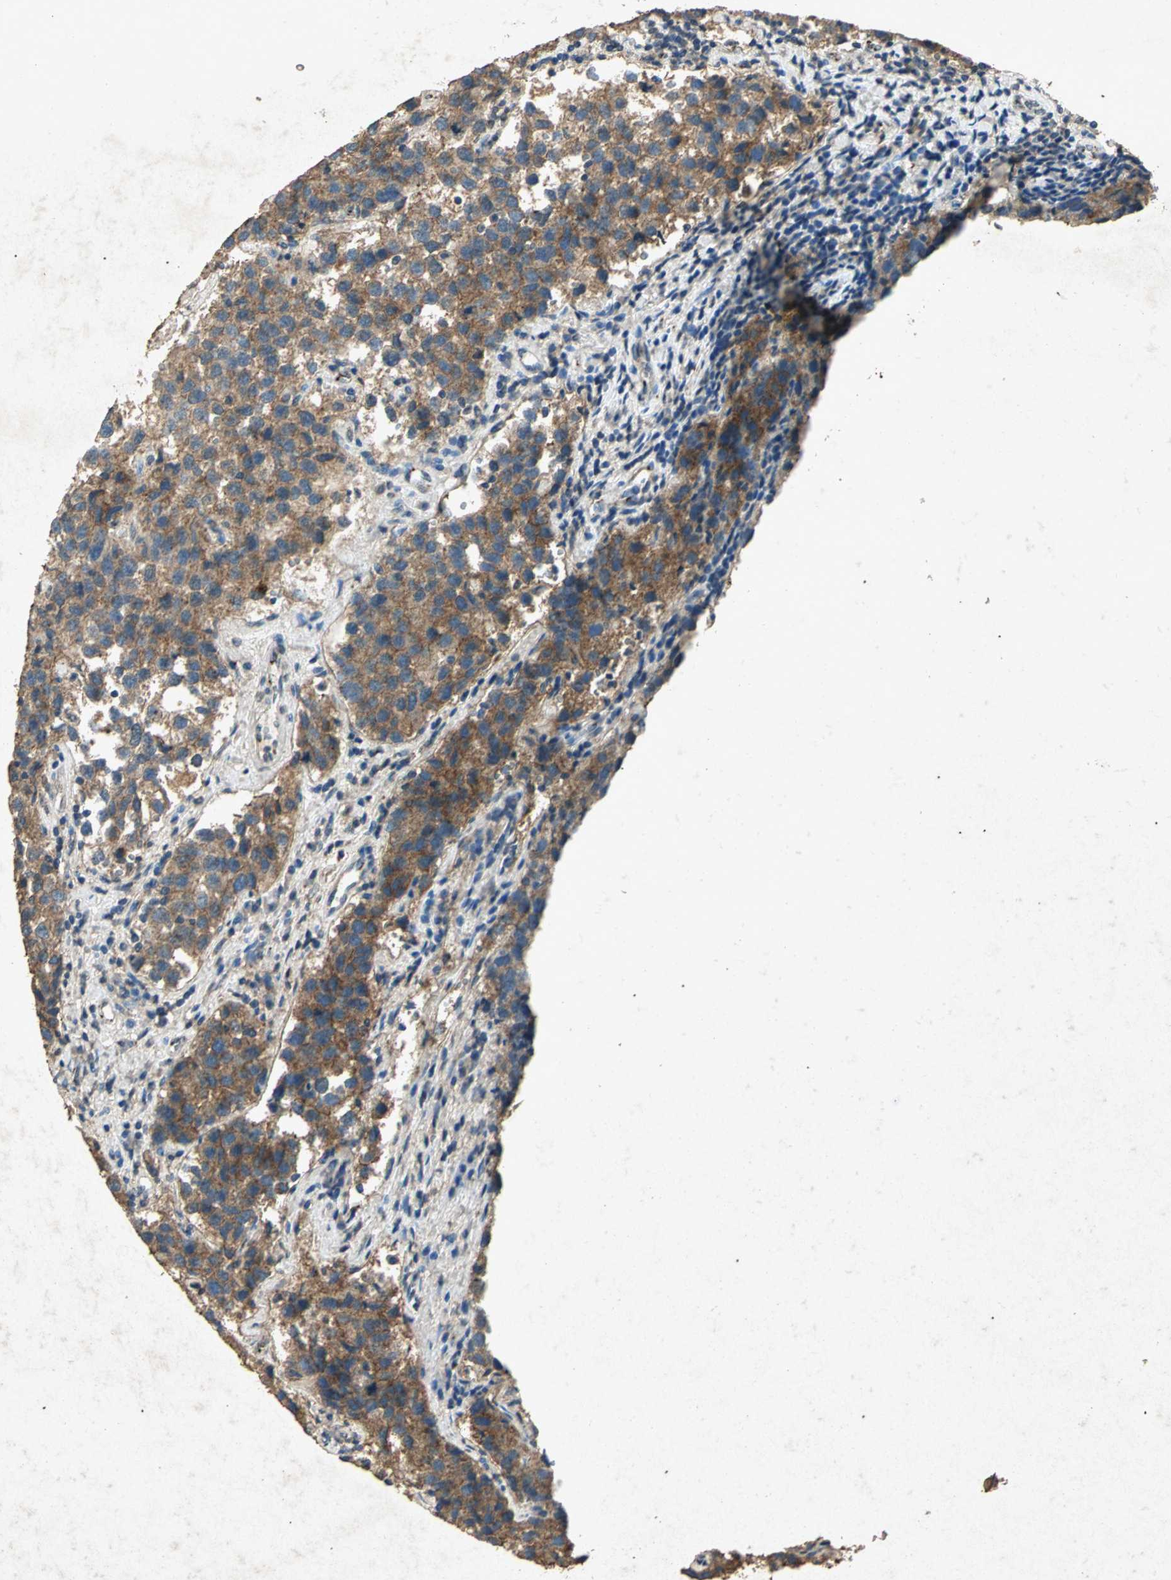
{"staining": {"intensity": "moderate", "quantity": ">75%", "location": "cytoplasmic/membranous"}, "tissue": "testis cancer", "cell_type": "Tumor cells", "image_type": "cancer", "snomed": [{"axis": "morphology", "description": "Seminoma, NOS"}, {"axis": "topography", "description": "Testis"}], "caption": "Human testis cancer stained with a protein marker displays moderate staining in tumor cells.", "gene": "PSEN1", "patient": {"sex": "male", "age": 39}}